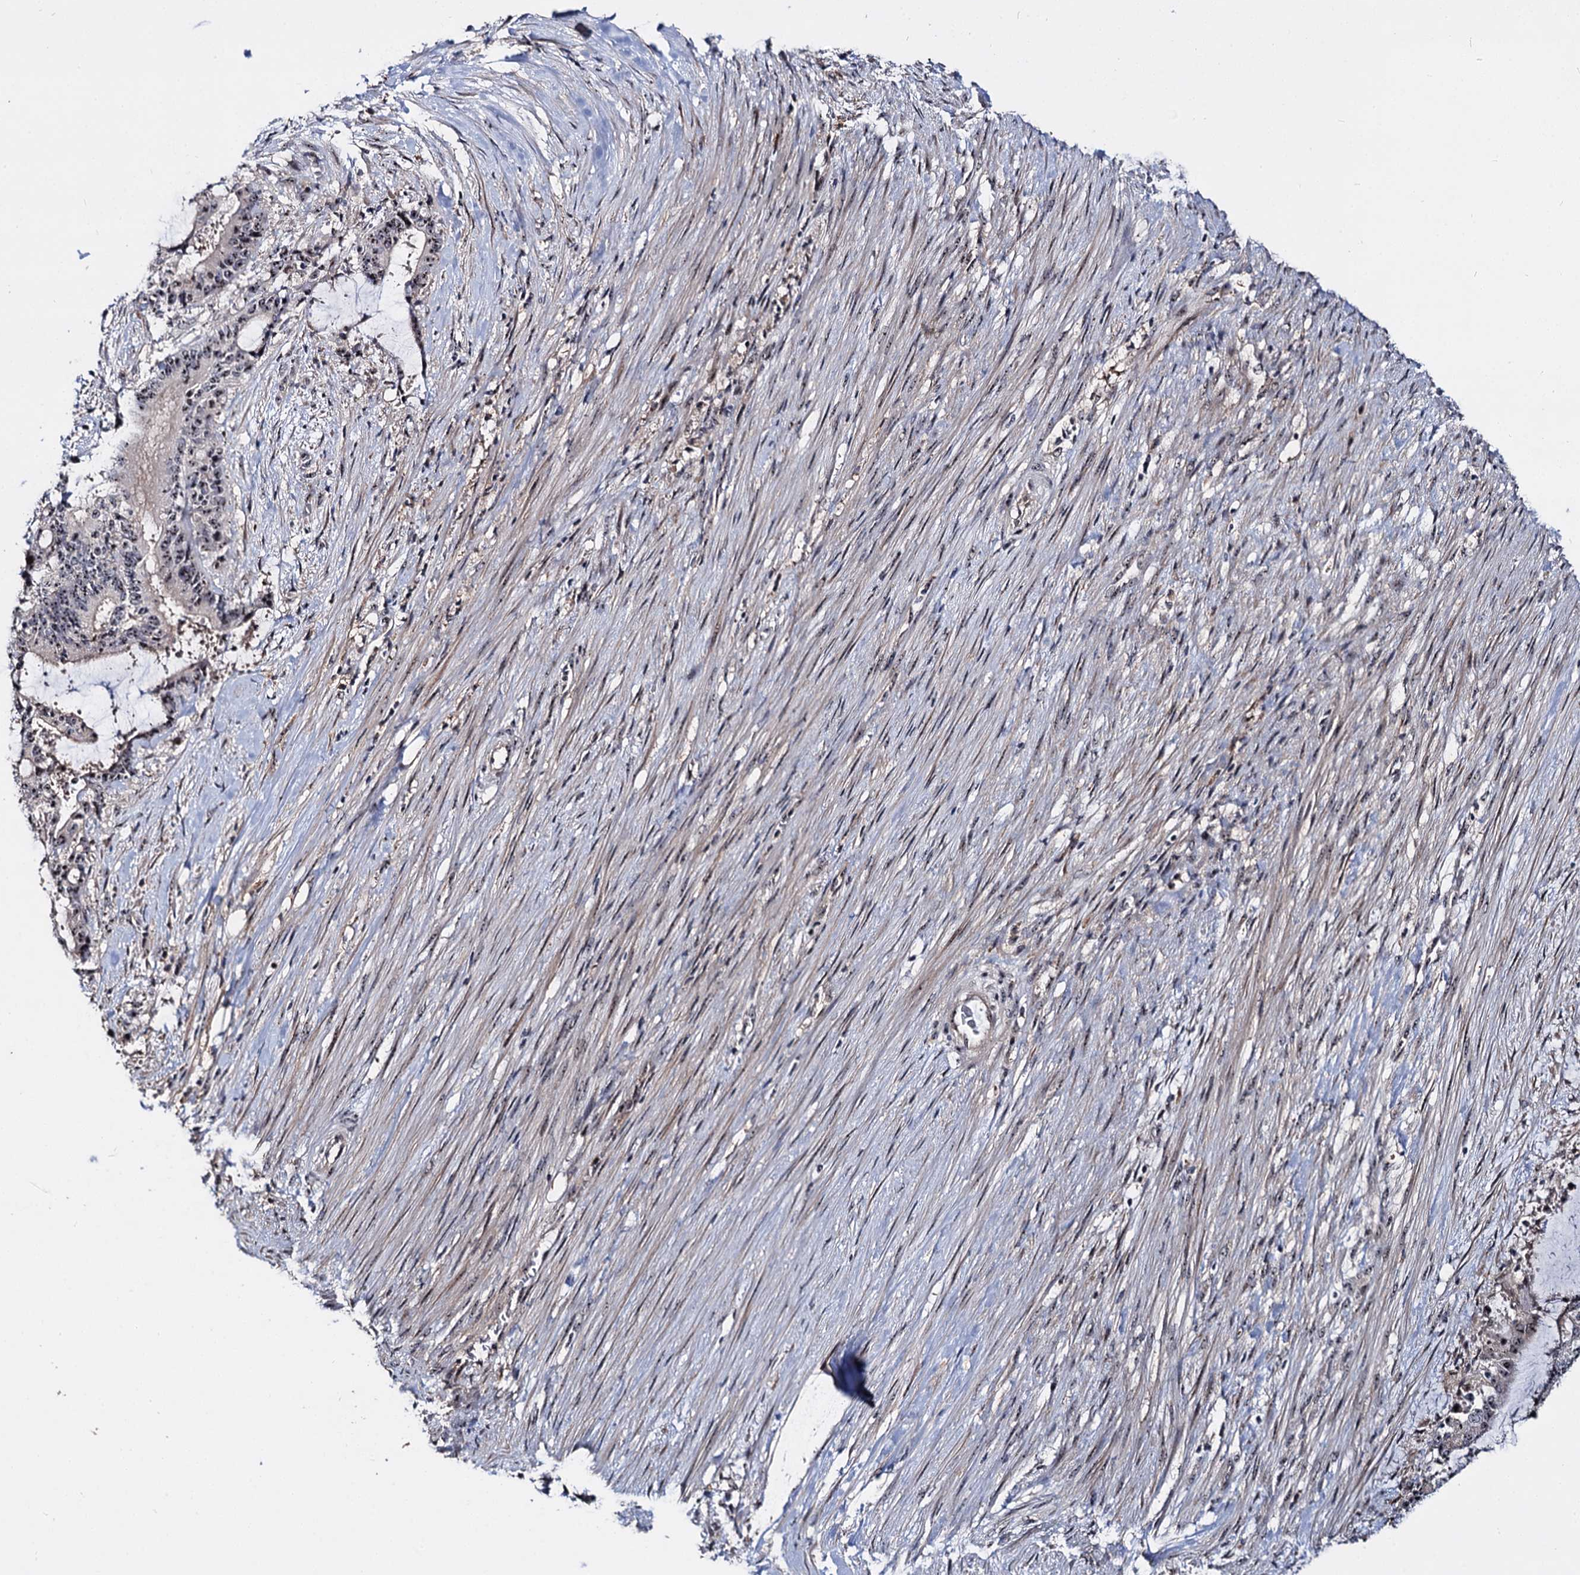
{"staining": {"intensity": "moderate", "quantity": ">75%", "location": "nuclear"}, "tissue": "liver cancer", "cell_type": "Tumor cells", "image_type": "cancer", "snomed": [{"axis": "morphology", "description": "Normal tissue, NOS"}, {"axis": "morphology", "description": "Cholangiocarcinoma"}, {"axis": "topography", "description": "Liver"}, {"axis": "topography", "description": "Peripheral nerve tissue"}], "caption": "Cholangiocarcinoma (liver) was stained to show a protein in brown. There is medium levels of moderate nuclear expression in approximately >75% of tumor cells.", "gene": "SUPT20H", "patient": {"sex": "female", "age": 73}}